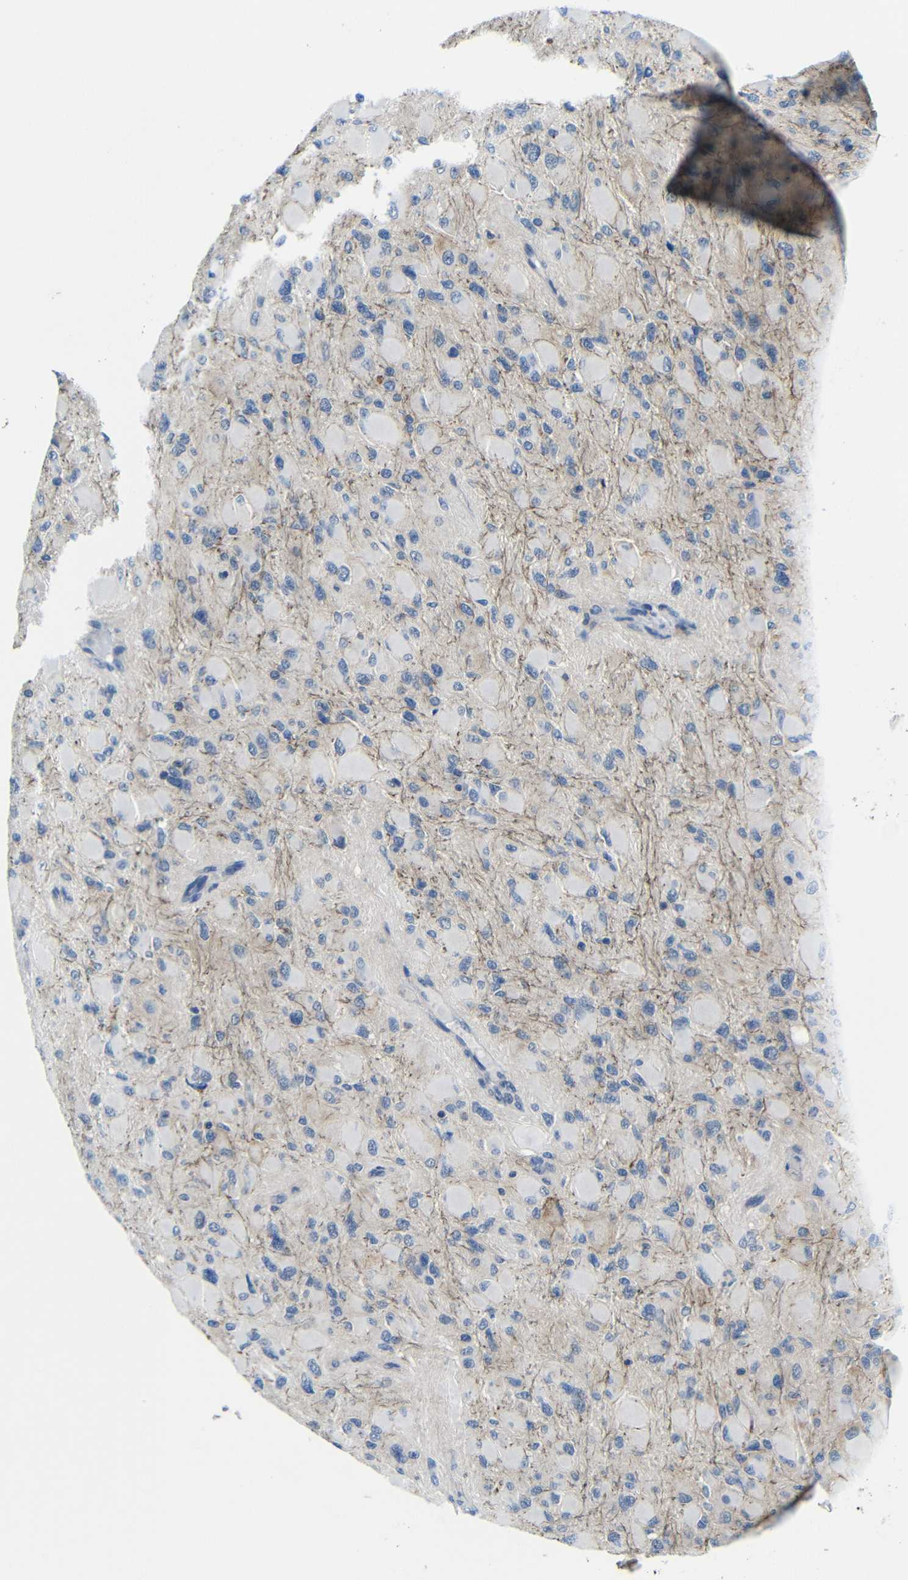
{"staining": {"intensity": "negative", "quantity": "none", "location": "none"}, "tissue": "glioma", "cell_type": "Tumor cells", "image_type": "cancer", "snomed": [{"axis": "morphology", "description": "Glioma, malignant, High grade"}, {"axis": "topography", "description": "Cerebral cortex"}], "caption": "Immunohistochemistry (IHC) micrograph of neoplastic tissue: malignant high-grade glioma stained with DAB displays no significant protein staining in tumor cells.", "gene": "ZNF90", "patient": {"sex": "female", "age": 36}}